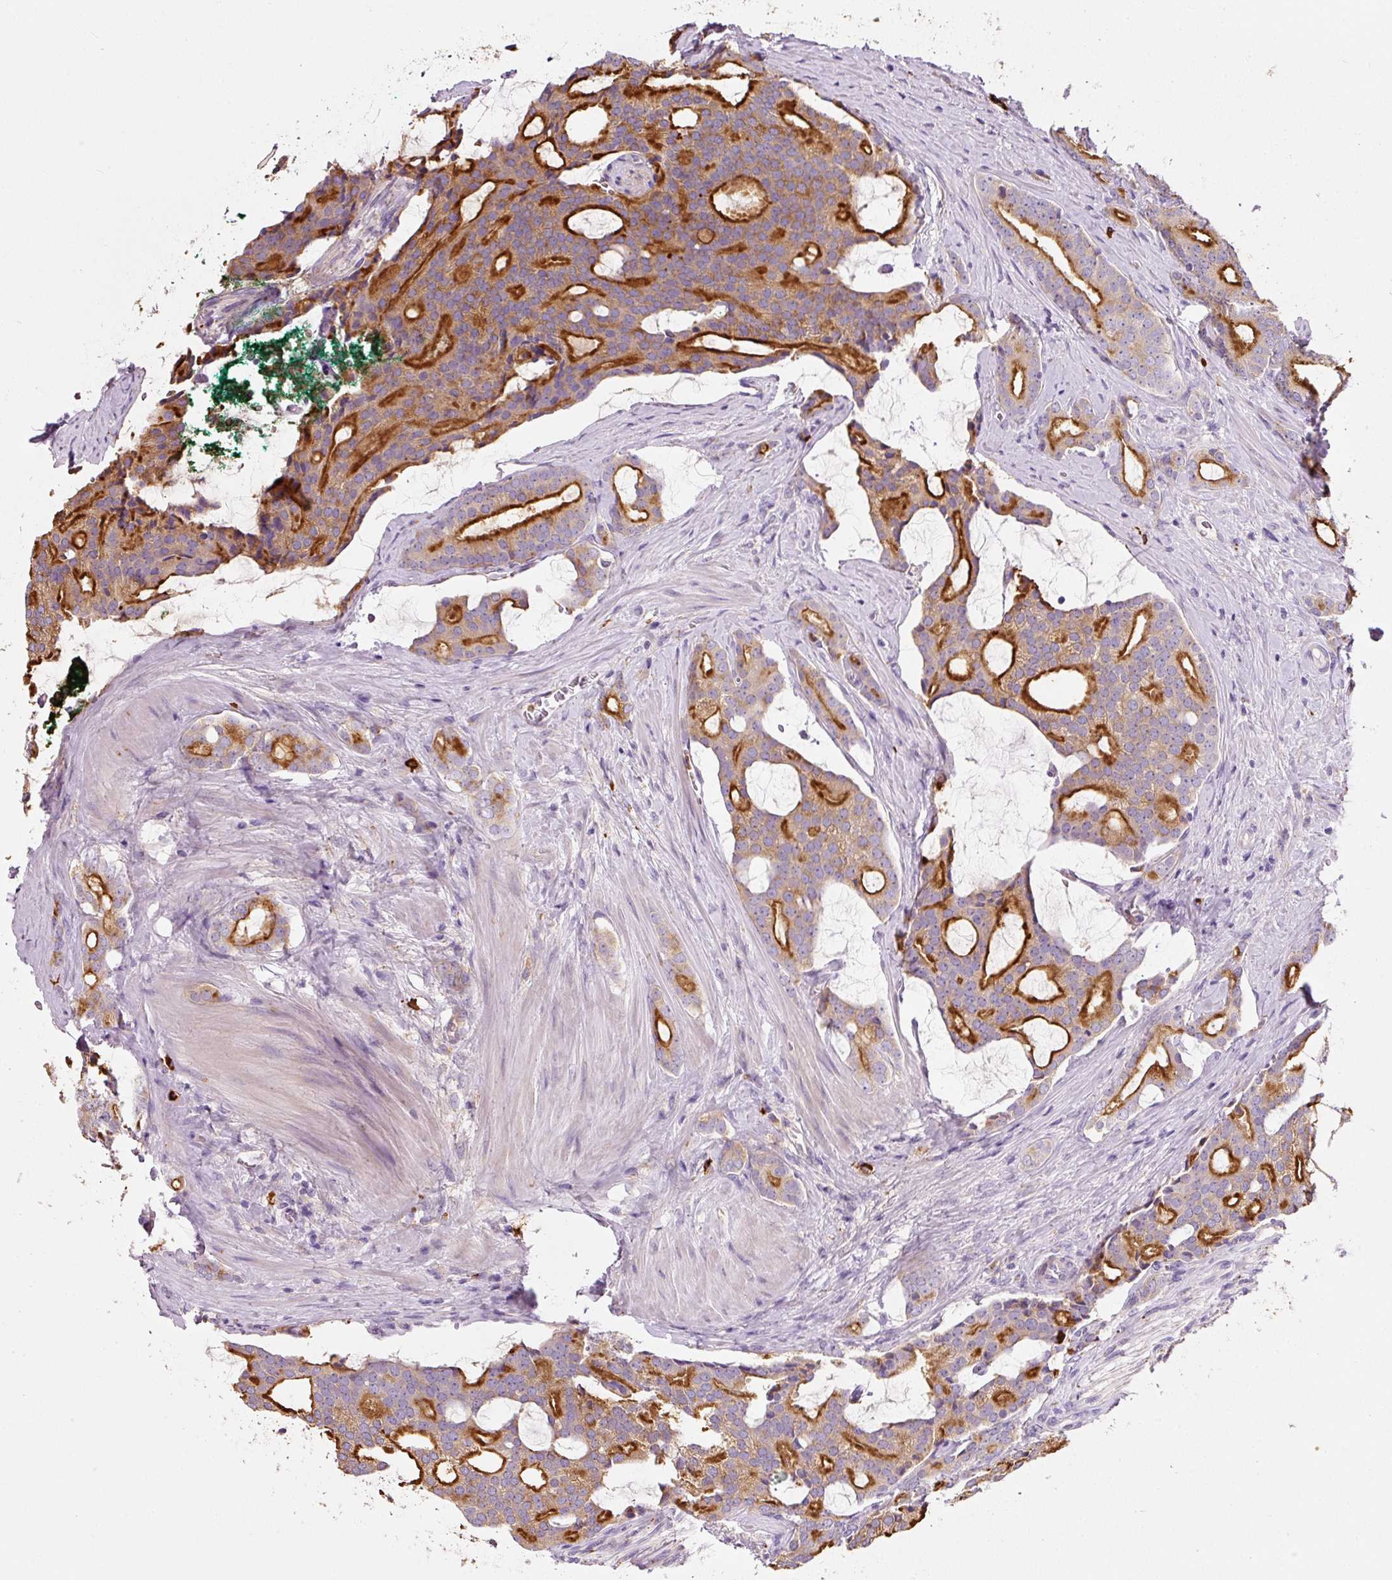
{"staining": {"intensity": "strong", "quantity": ">75%", "location": "cytoplasmic/membranous"}, "tissue": "prostate cancer", "cell_type": "Tumor cells", "image_type": "cancer", "snomed": [{"axis": "morphology", "description": "Adenocarcinoma, High grade"}, {"axis": "topography", "description": "Prostate"}], "caption": "Immunohistochemical staining of human high-grade adenocarcinoma (prostate) shows strong cytoplasmic/membranous protein expression in approximately >75% of tumor cells. The staining was performed using DAB, with brown indicating positive protein expression. Nuclei are stained blue with hematoxylin.", "gene": "TMC8", "patient": {"sex": "male", "age": 63}}